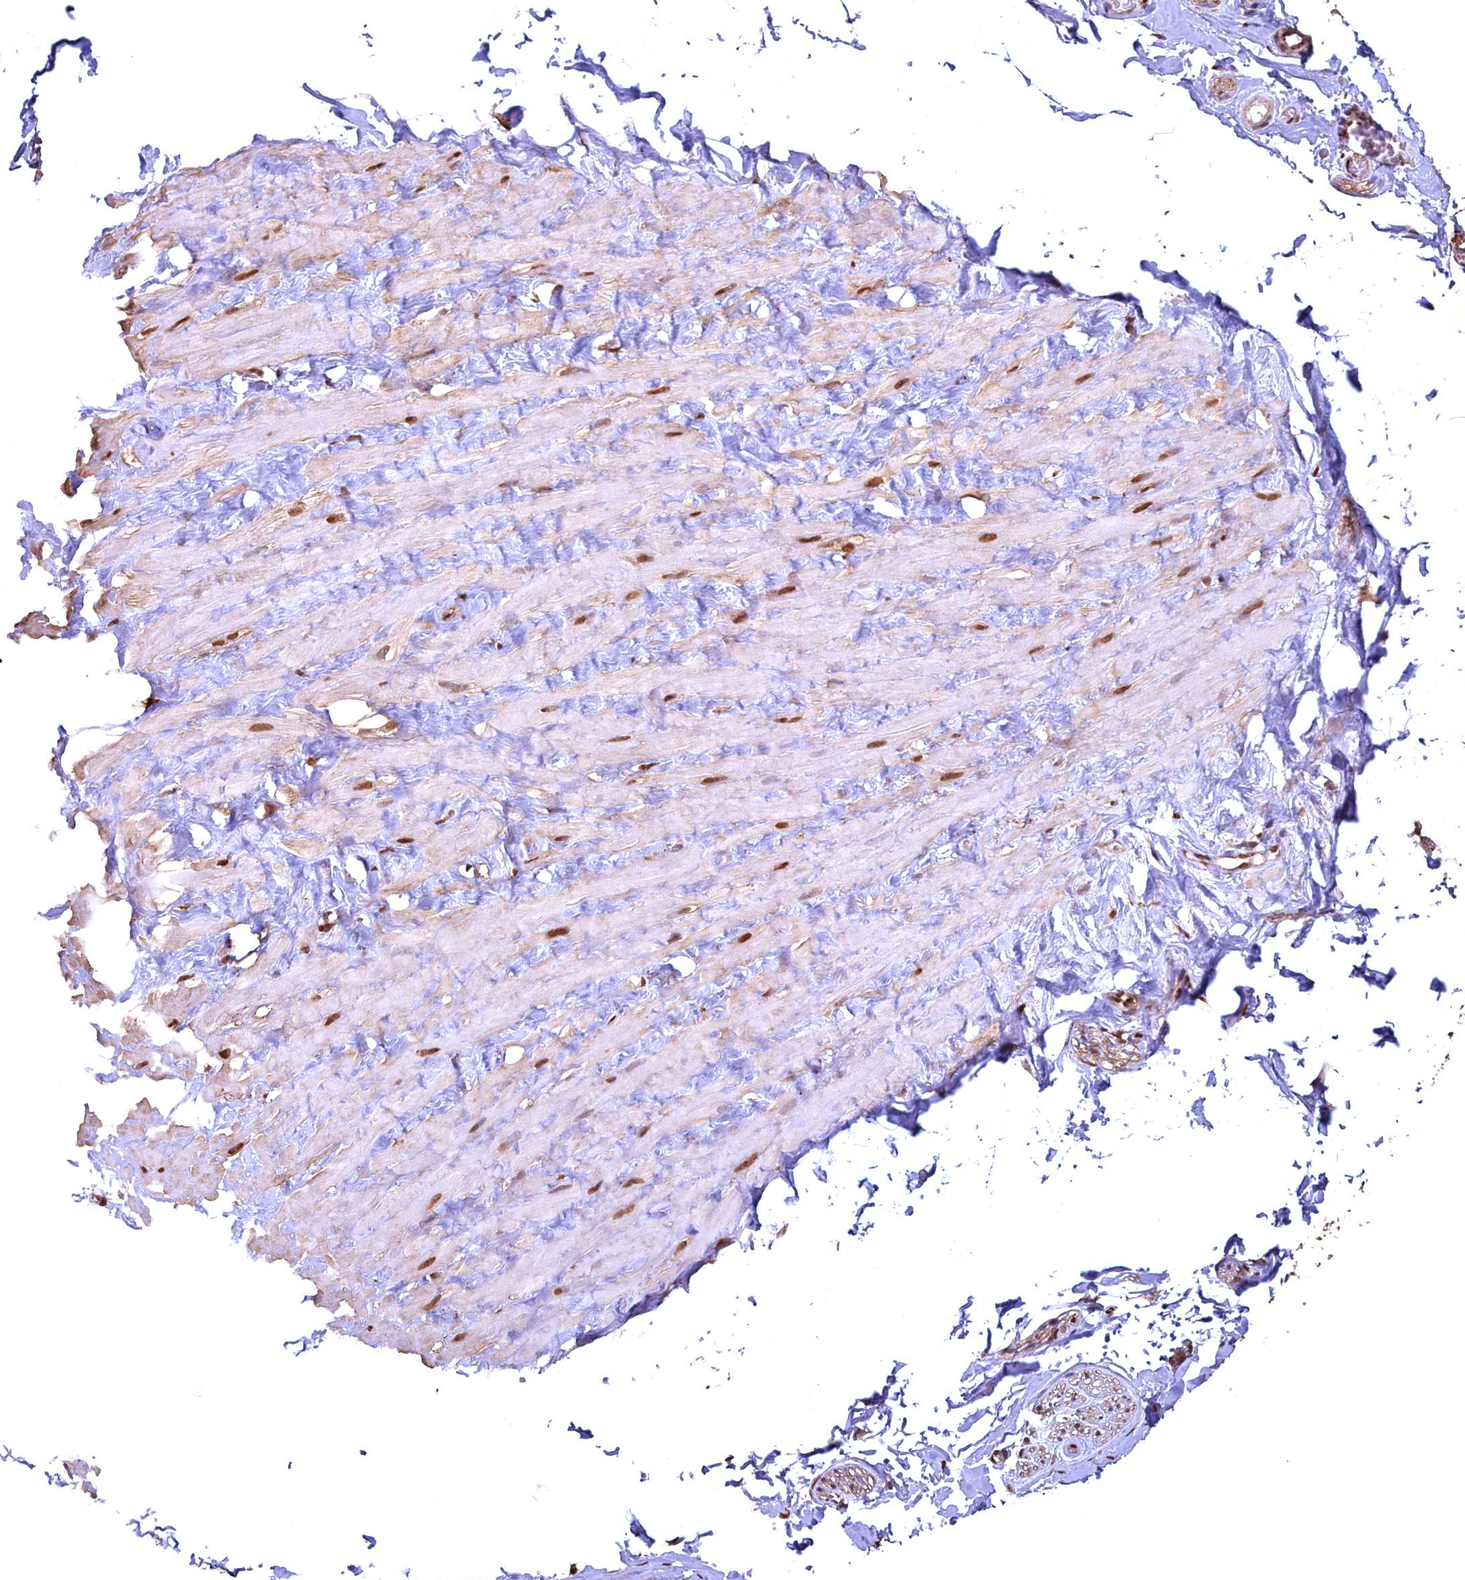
{"staining": {"intensity": "moderate", "quantity": ">75%", "location": "cytoplasmic/membranous,nuclear"}, "tissue": "adipose tissue", "cell_type": "Adipocytes", "image_type": "normal", "snomed": [{"axis": "morphology", "description": "Normal tissue, NOS"}, {"axis": "topography", "description": "Soft tissue"}, {"axis": "topography", "description": "Adipose tissue"}, {"axis": "topography", "description": "Vascular tissue"}, {"axis": "topography", "description": "Peripheral nerve tissue"}], "caption": "A medium amount of moderate cytoplasmic/membranous,nuclear positivity is appreciated in about >75% of adipocytes in unremarkable adipose tissue.", "gene": "GAPDH", "patient": {"sex": "male", "age": 46}}